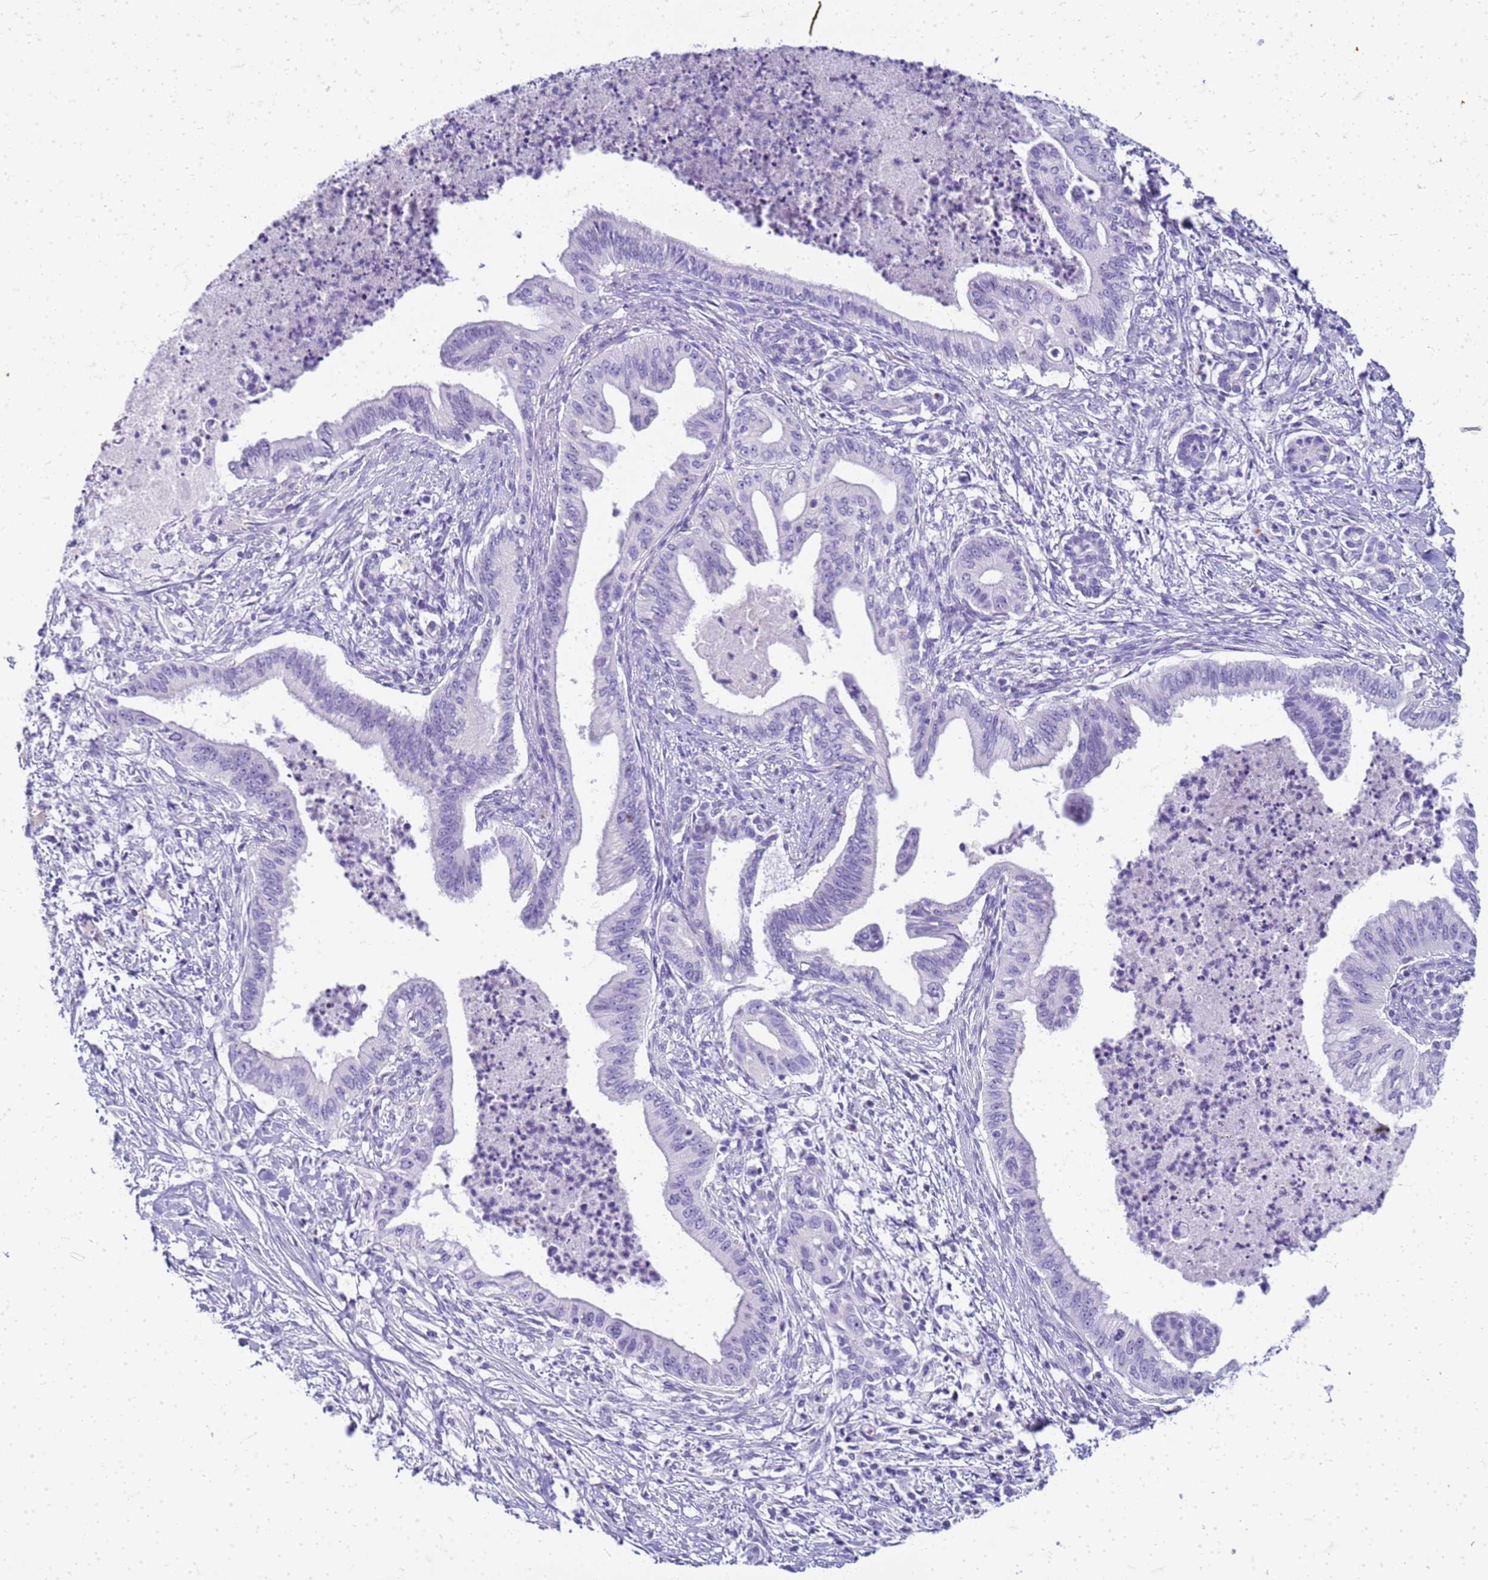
{"staining": {"intensity": "negative", "quantity": "none", "location": "none"}, "tissue": "pancreatic cancer", "cell_type": "Tumor cells", "image_type": "cancer", "snomed": [{"axis": "morphology", "description": "Adenocarcinoma, NOS"}, {"axis": "topography", "description": "Pancreas"}], "caption": "A photomicrograph of human pancreatic cancer (adenocarcinoma) is negative for staining in tumor cells. (DAB (3,3'-diaminobenzidine) IHC visualized using brightfield microscopy, high magnification).", "gene": "CFAP100", "patient": {"sex": "male", "age": 58}}